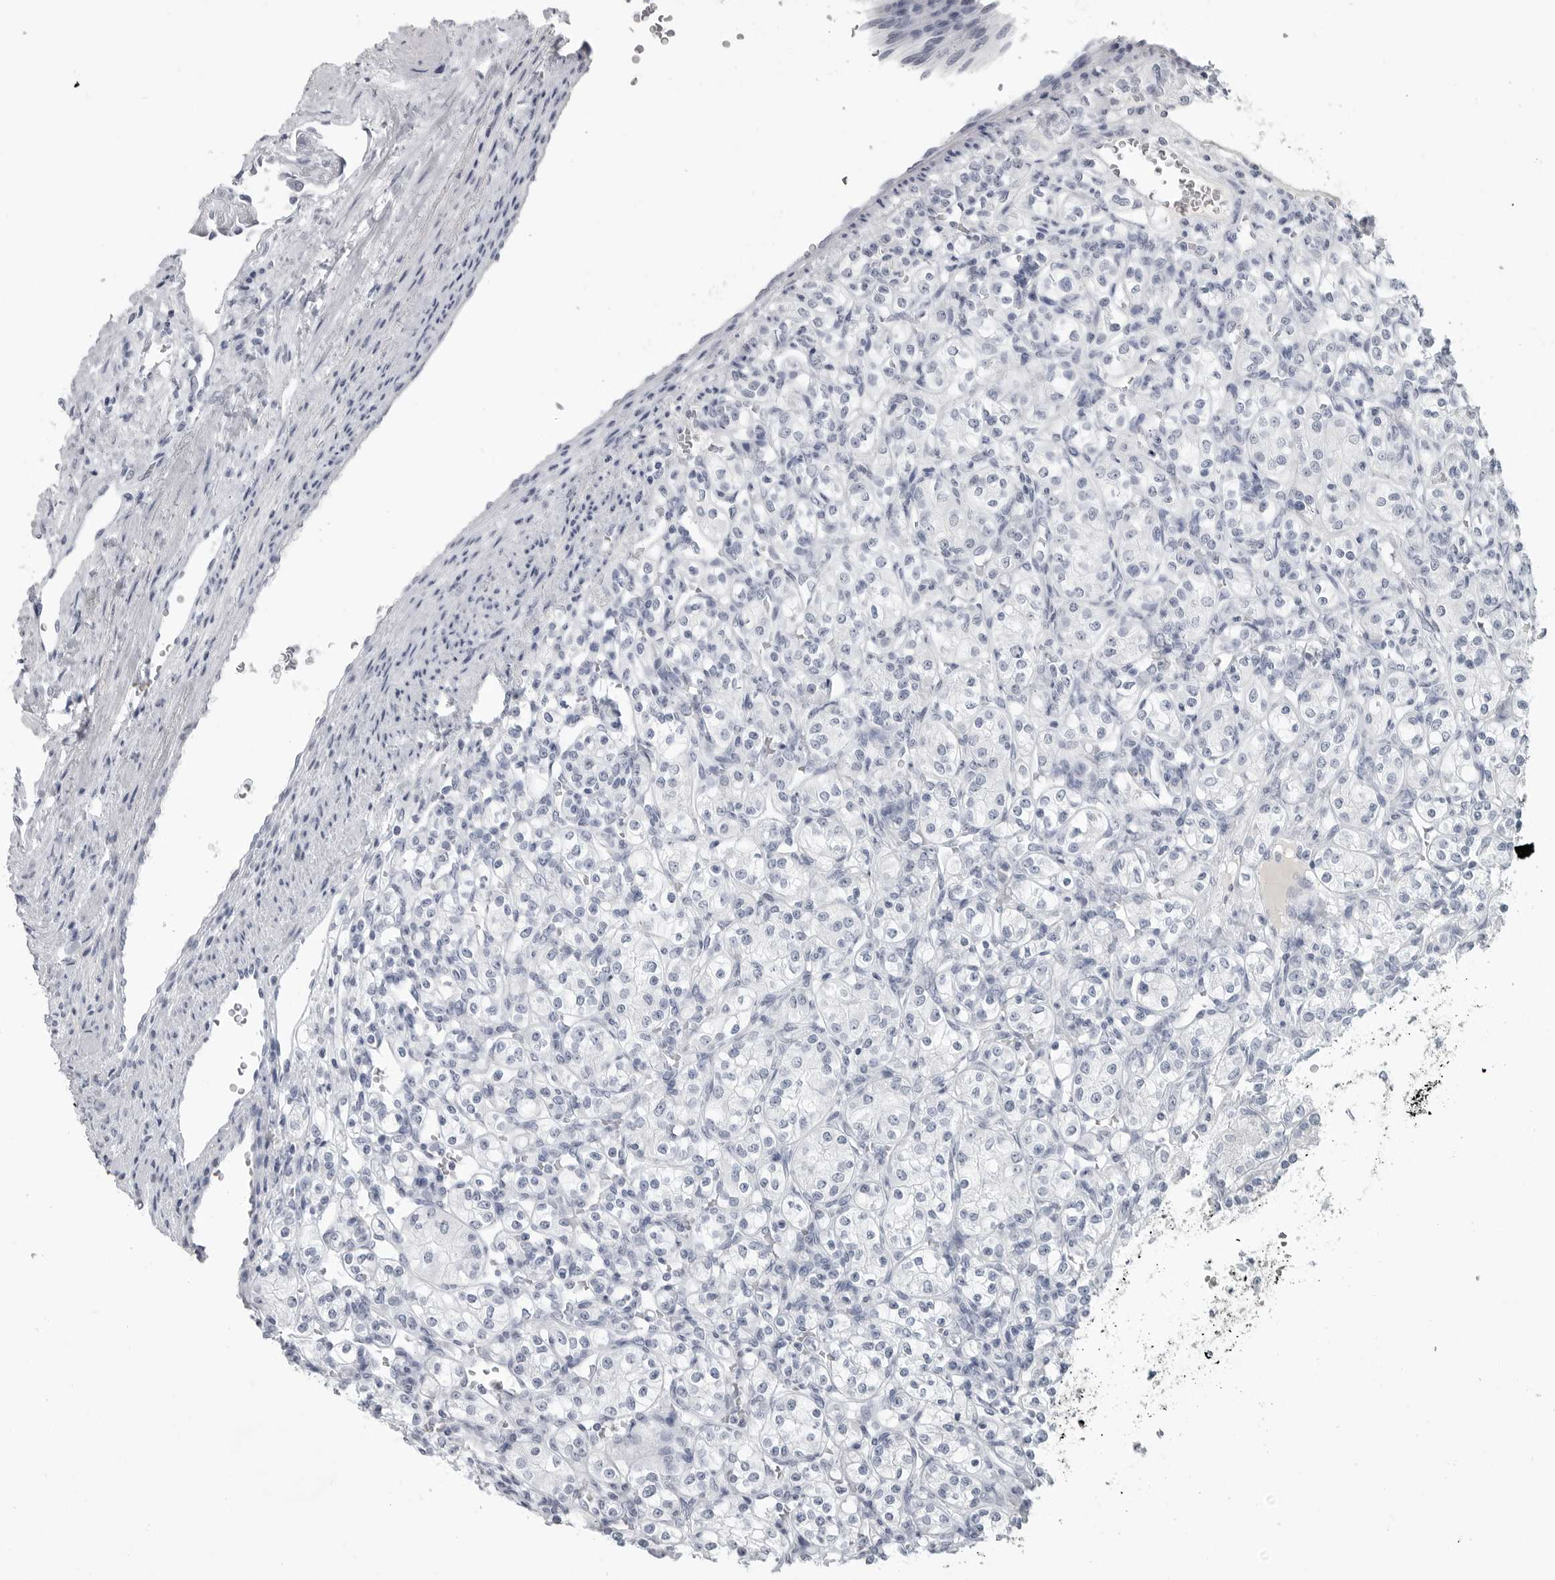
{"staining": {"intensity": "negative", "quantity": "none", "location": "none"}, "tissue": "renal cancer", "cell_type": "Tumor cells", "image_type": "cancer", "snomed": [{"axis": "morphology", "description": "Adenocarcinoma, NOS"}, {"axis": "topography", "description": "Kidney"}], "caption": "Immunohistochemical staining of human renal adenocarcinoma displays no significant staining in tumor cells. (Immunohistochemistry (ihc), brightfield microscopy, high magnification).", "gene": "LY6D", "patient": {"sex": "male", "age": 77}}